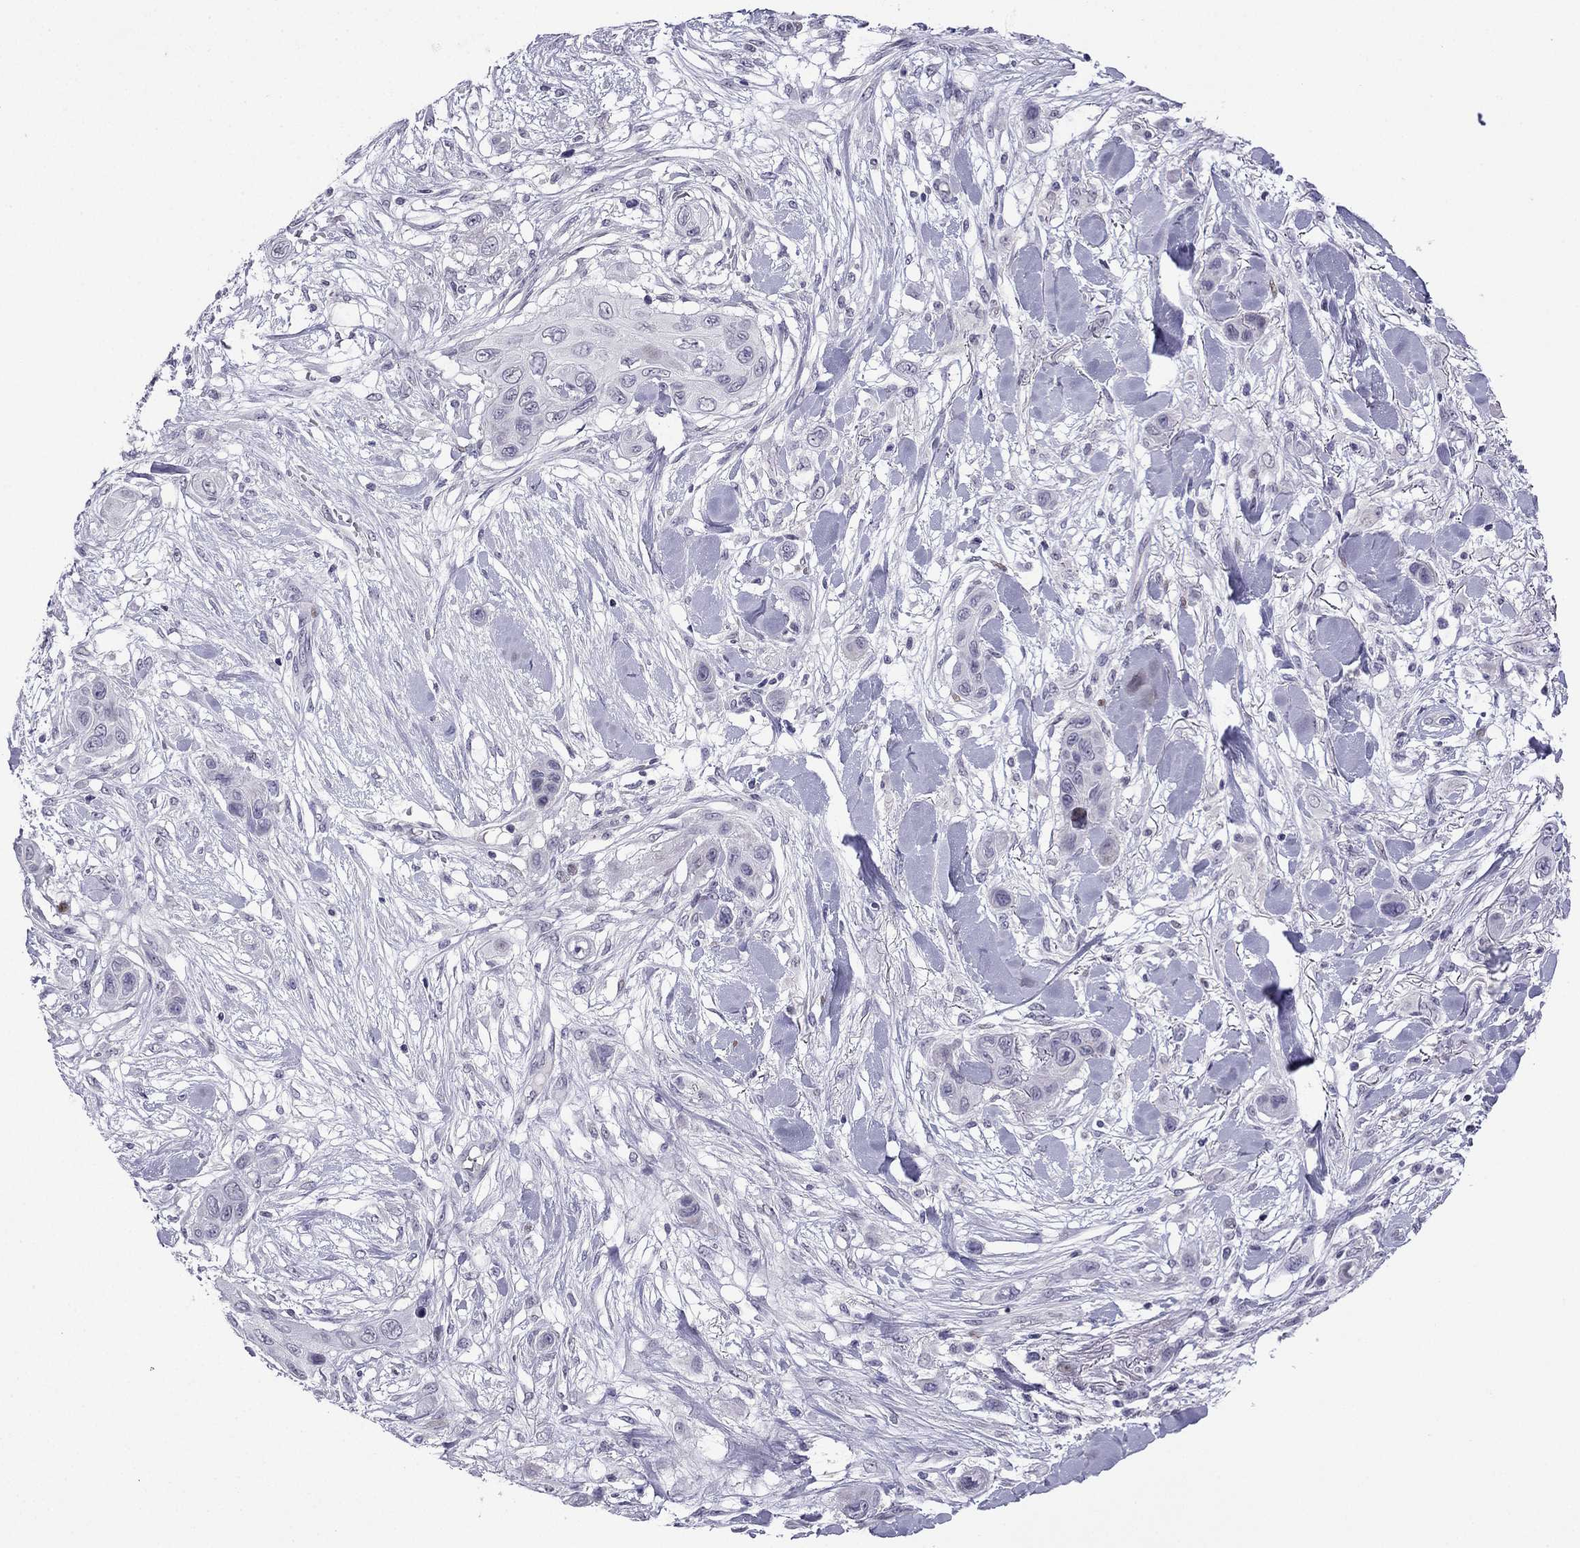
{"staining": {"intensity": "negative", "quantity": "none", "location": "none"}, "tissue": "skin cancer", "cell_type": "Tumor cells", "image_type": "cancer", "snomed": [{"axis": "morphology", "description": "Squamous cell carcinoma, NOS"}, {"axis": "topography", "description": "Skin"}], "caption": "High power microscopy micrograph of an IHC image of squamous cell carcinoma (skin), revealing no significant expression in tumor cells.", "gene": "CFAP70", "patient": {"sex": "male", "age": 79}}